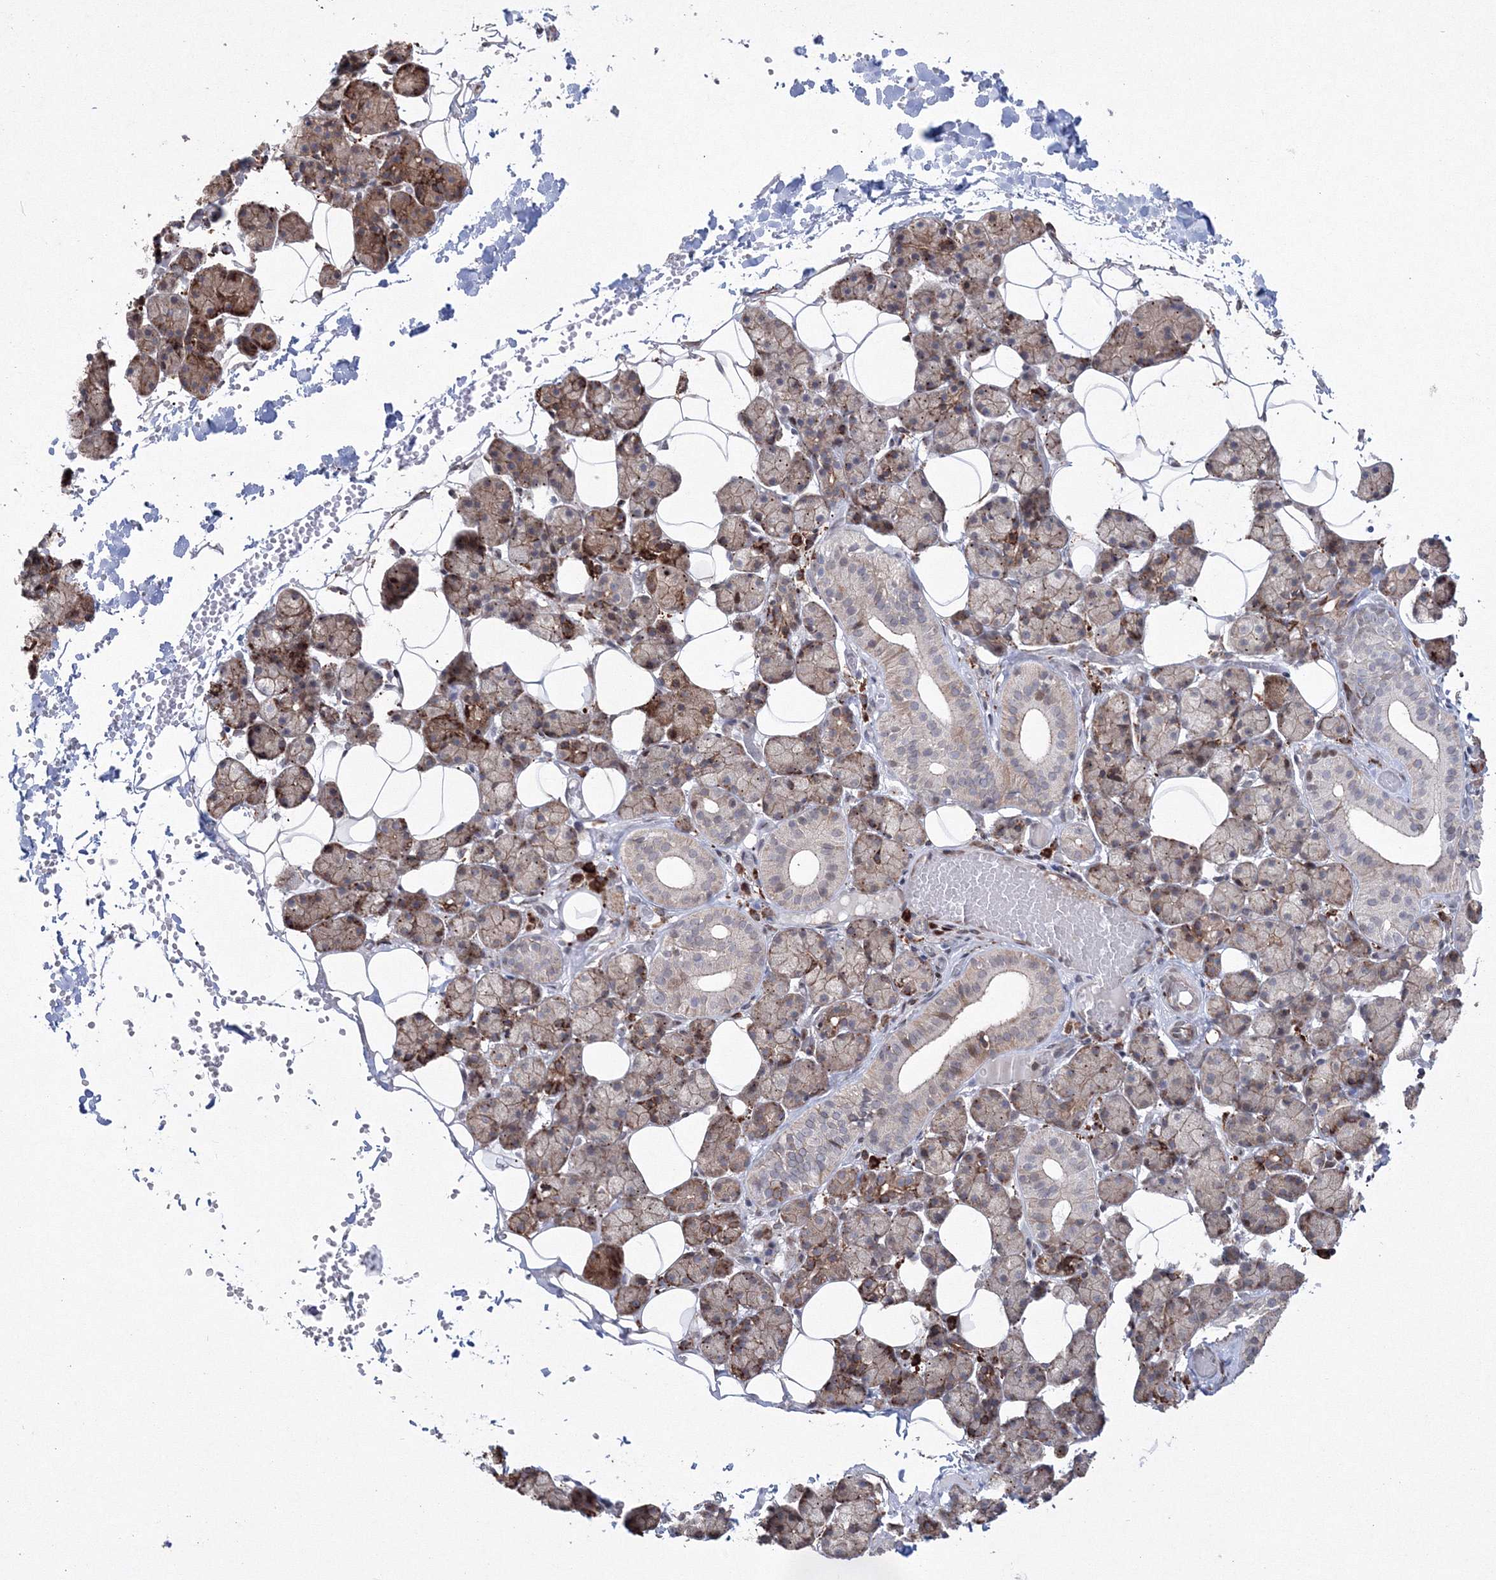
{"staining": {"intensity": "moderate", "quantity": ">75%", "location": "cytoplasmic/membranous"}, "tissue": "salivary gland", "cell_type": "Glandular cells", "image_type": "normal", "snomed": [{"axis": "morphology", "description": "Normal tissue, NOS"}, {"axis": "topography", "description": "Salivary gland"}], "caption": "Immunohistochemistry image of unremarkable salivary gland stained for a protein (brown), which demonstrates medium levels of moderate cytoplasmic/membranous expression in about >75% of glandular cells.", "gene": "EFCAB12", "patient": {"sex": "female", "age": 33}}